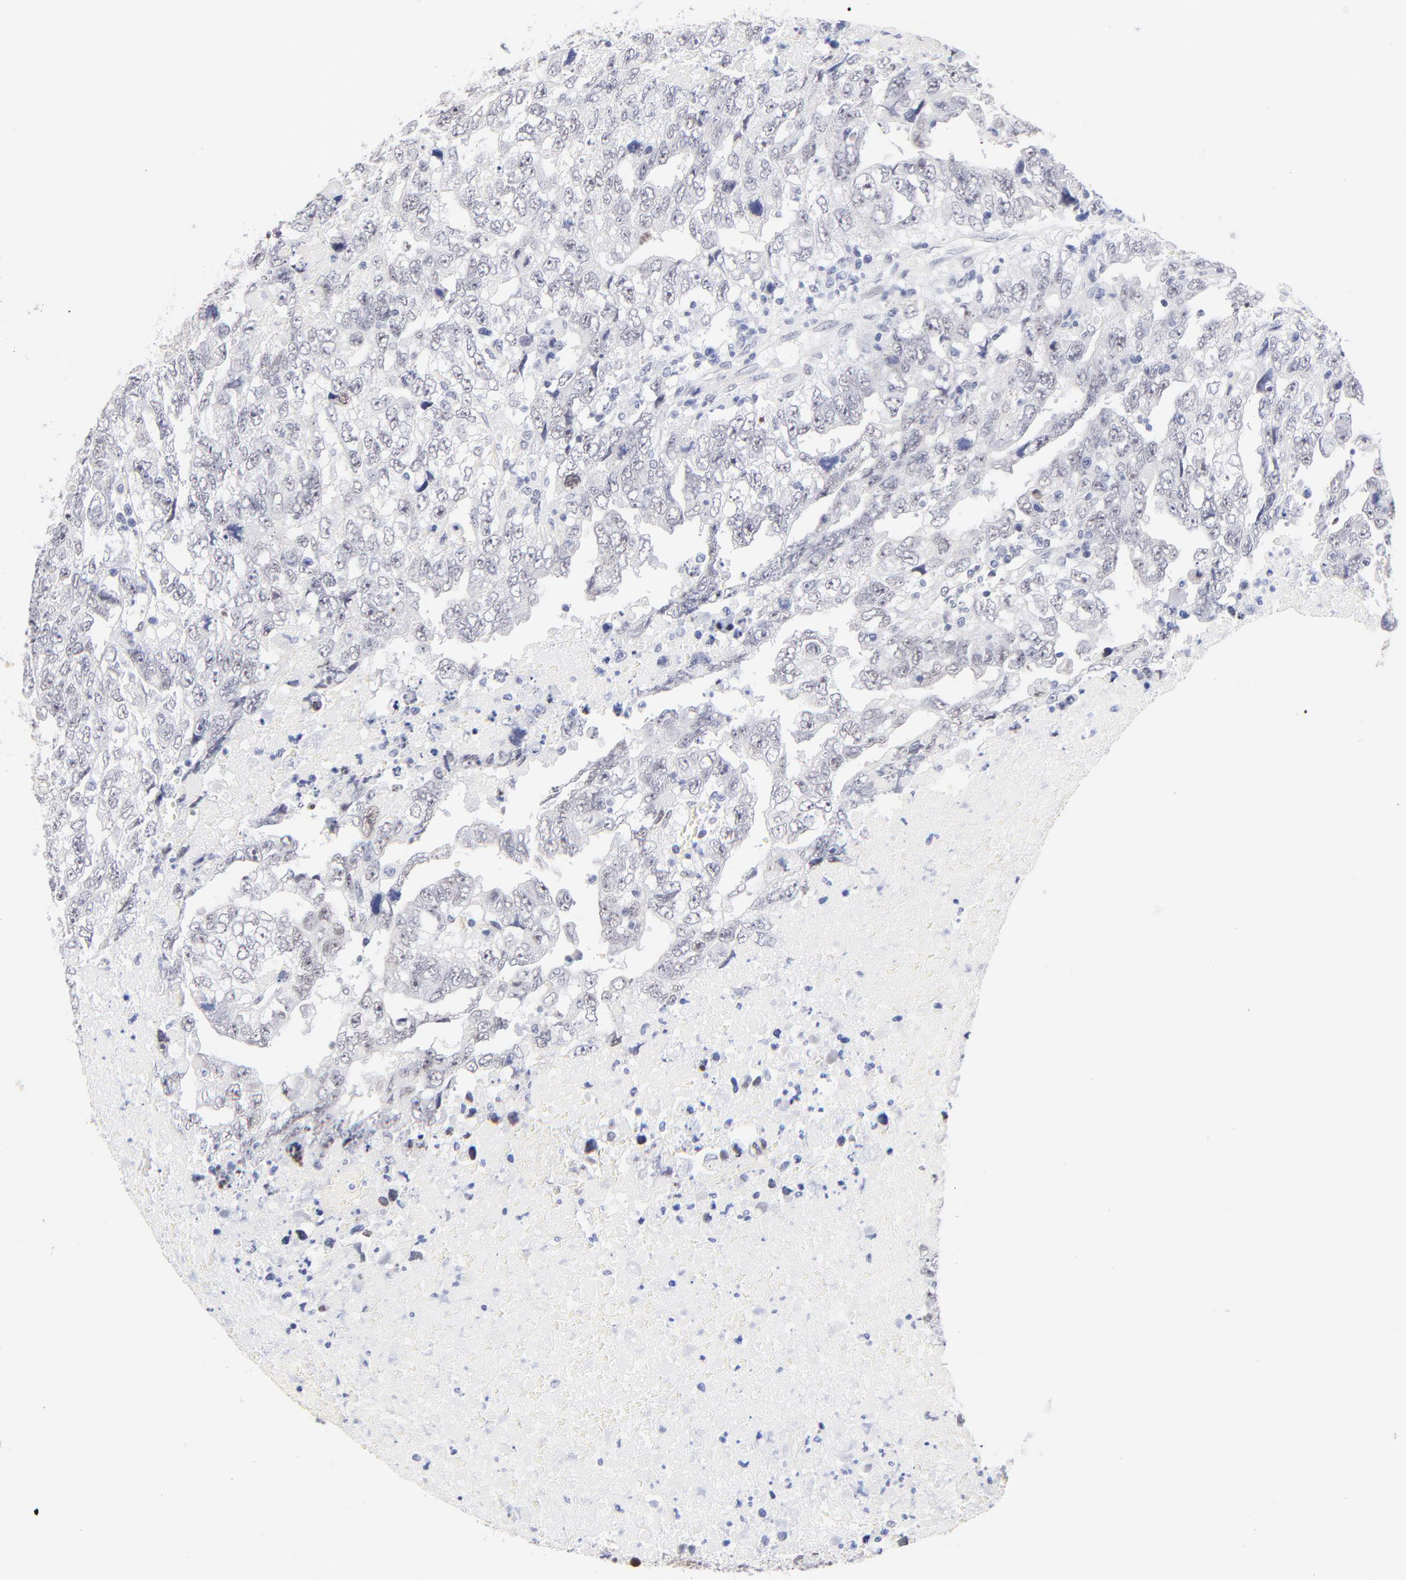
{"staining": {"intensity": "negative", "quantity": "none", "location": "none"}, "tissue": "testis cancer", "cell_type": "Tumor cells", "image_type": "cancer", "snomed": [{"axis": "morphology", "description": "Carcinoma, Embryonal, NOS"}, {"axis": "topography", "description": "Testis"}], "caption": "This is an IHC histopathology image of testis embryonal carcinoma. There is no positivity in tumor cells.", "gene": "ZNF74", "patient": {"sex": "male", "age": 36}}